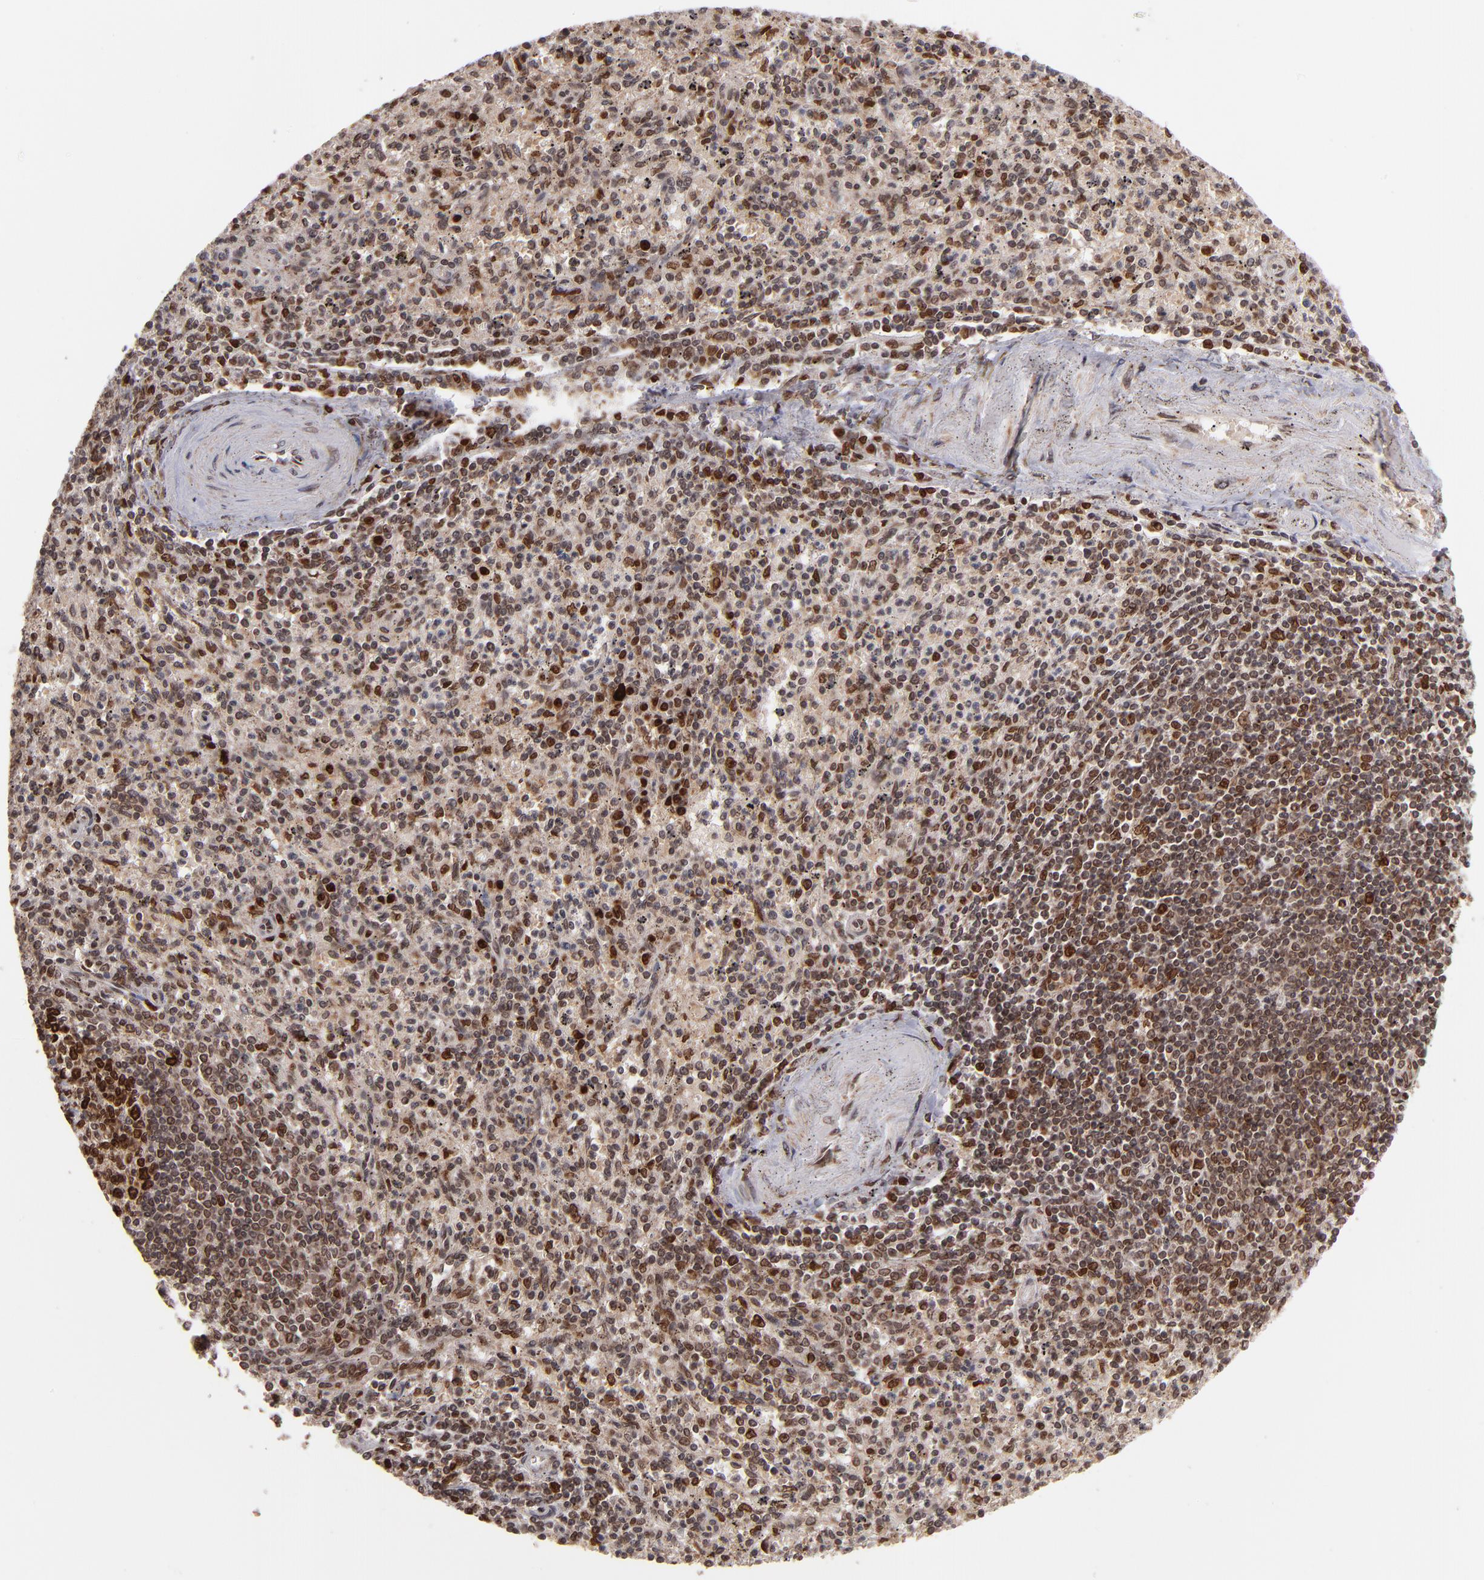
{"staining": {"intensity": "moderate", "quantity": "25%-75%", "location": "nuclear"}, "tissue": "spleen", "cell_type": "Cells in red pulp", "image_type": "normal", "snomed": [{"axis": "morphology", "description": "Normal tissue, NOS"}, {"axis": "topography", "description": "Spleen"}], "caption": "An immunohistochemistry (IHC) image of benign tissue is shown. Protein staining in brown labels moderate nuclear positivity in spleen within cells in red pulp.", "gene": "TOP1MT", "patient": {"sex": "male", "age": 72}}